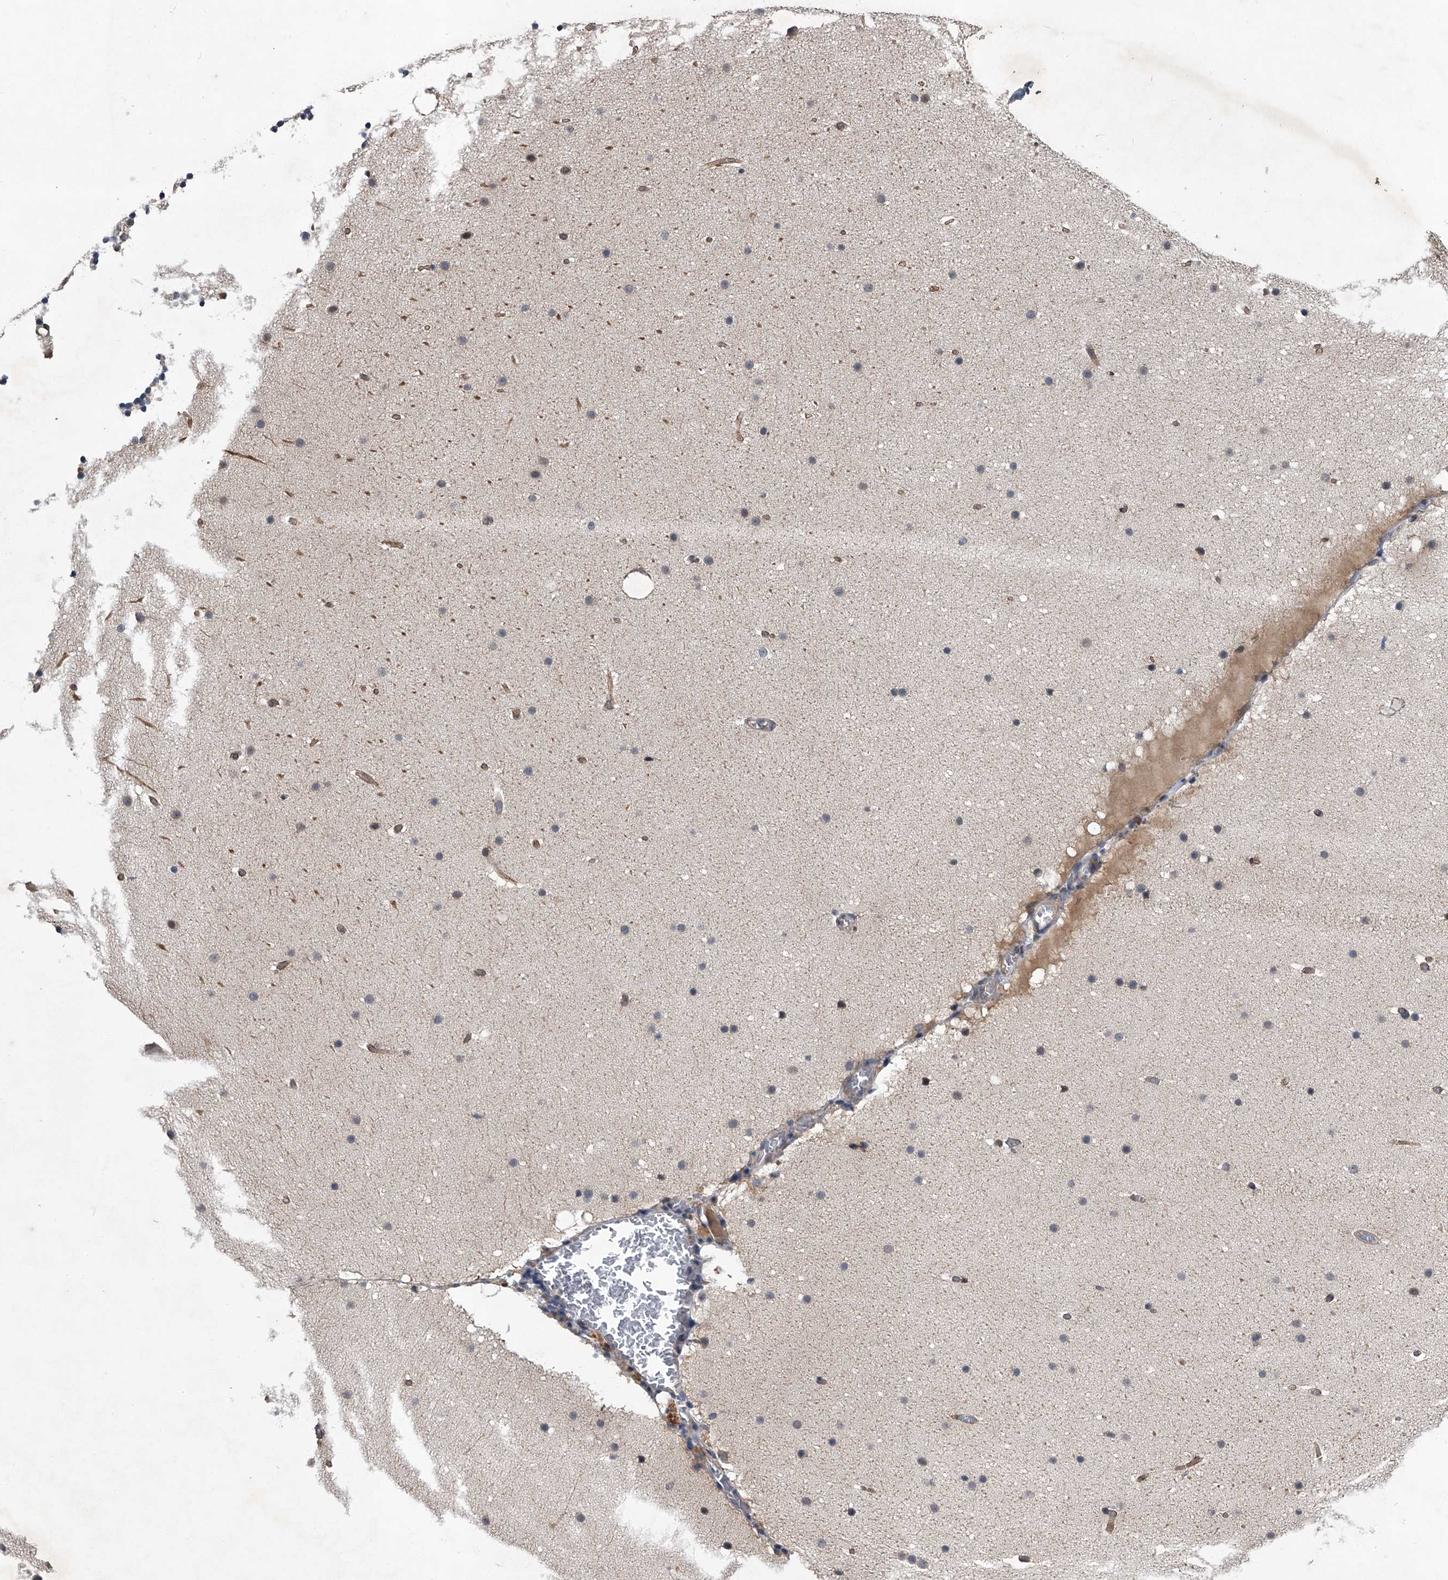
{"staining": {"intensity": "negative", "quantity": "none", "location": "none"}, "tissue": "cerebellum", "cell_type": "Cells in granular layer", "image_type": "normal", "snomed": [{"axis": "morphology", "description": "Normal tissue, NOS"}, {"axis": "topography", "description": "Cerebellum"}], "caption": "The IHC photomicrograph has no significant staining in cells in granular layer of cerebellum. (DAB immunohistochemistry with hematoxylin counter stain).", "gene": "SLC12A8", "patient": {"sex": "male", "age": 57}}